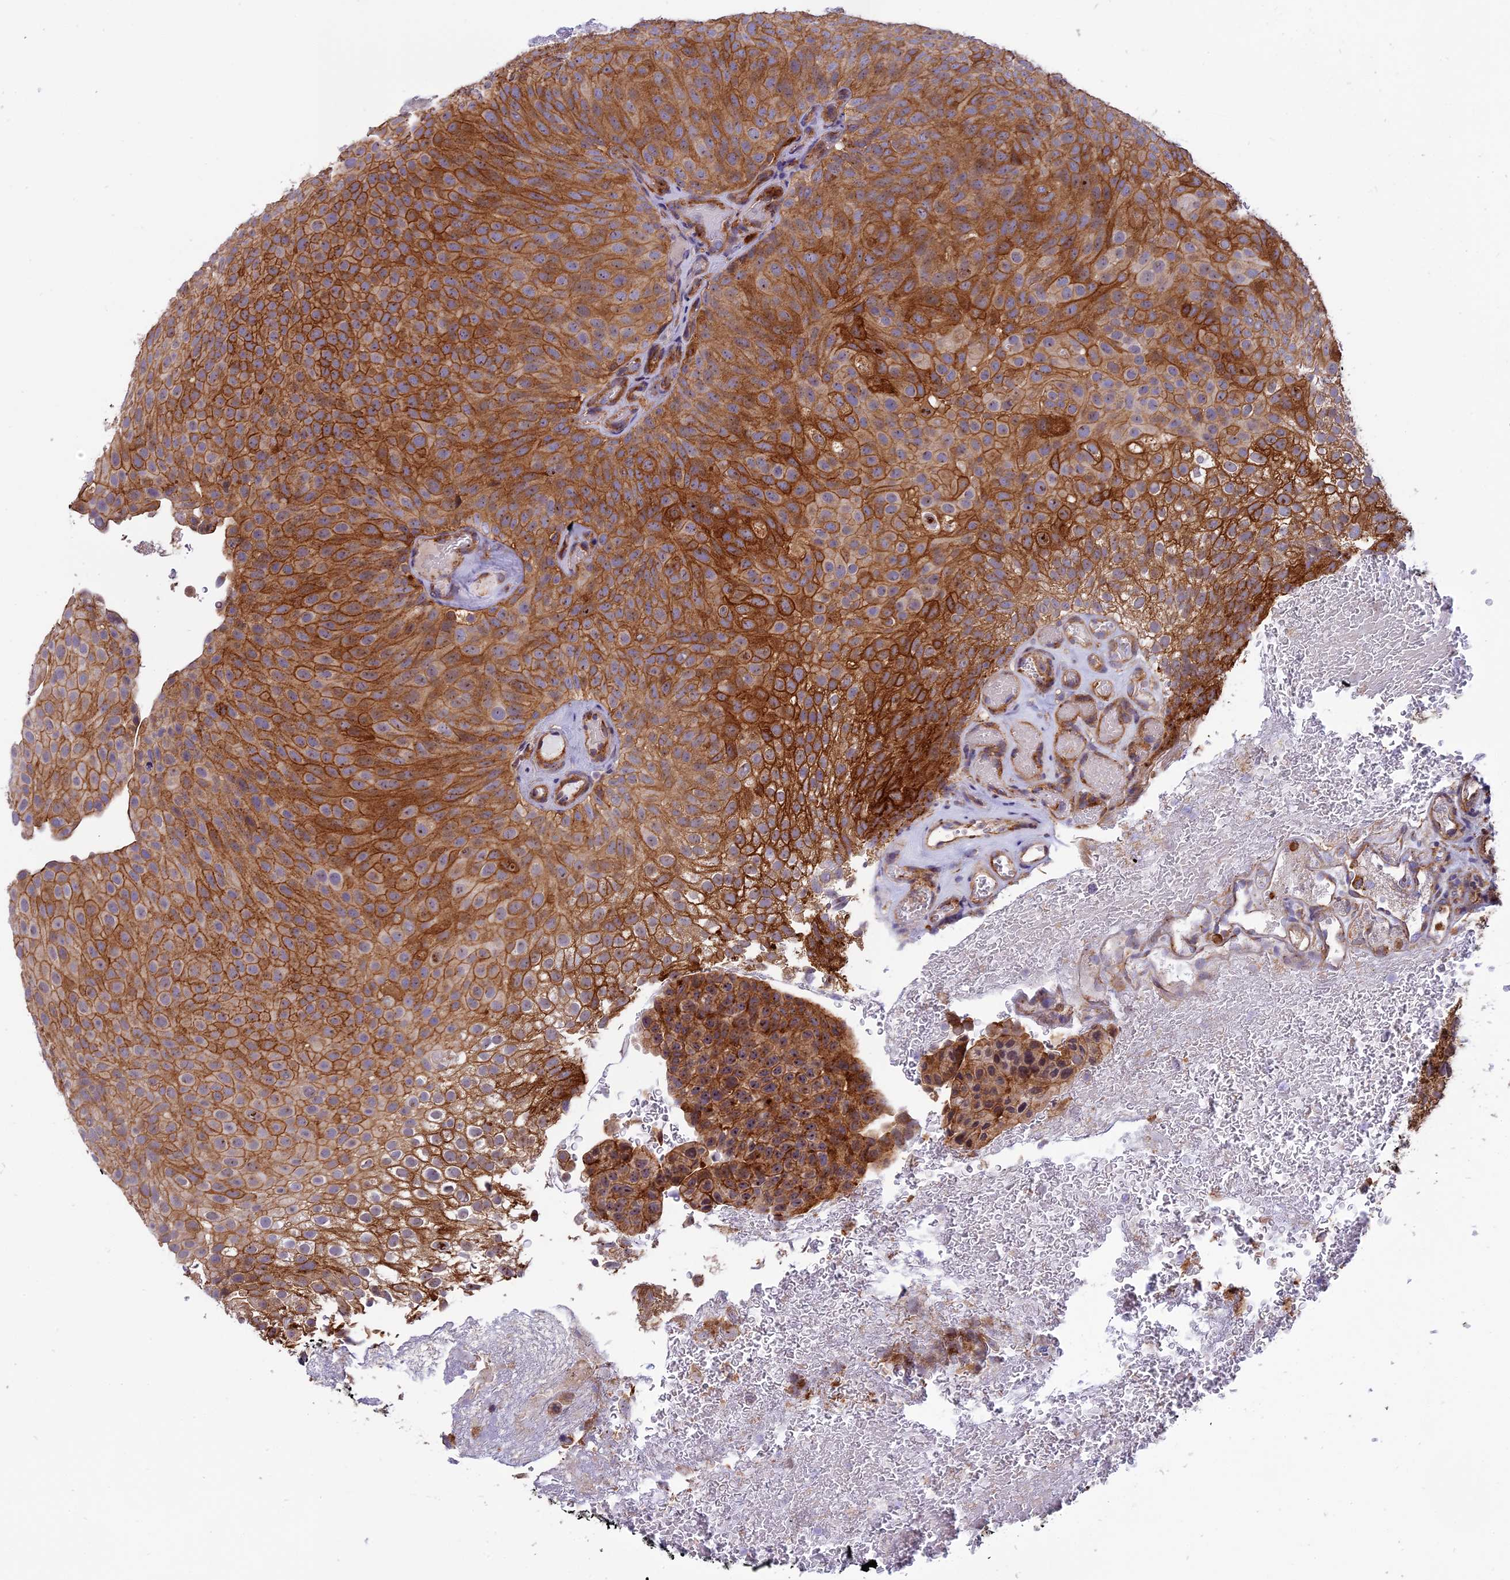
{"staining": {"intensity": "strong", "quantity": ">75%", "location": "cytoplasmic/membranous"}, "tissue": "urothelial cancer", "cell_type": "Tumor cells", "image_type": "cancer", "snomed": [{"axis": "morphology", "description": "Urothelial carcinoma, Low grade"}, {"axis": "topography", "description": "Urinary bladder"}], "caption": "Urothelial carcinoma (low-grade) stained for a protein (brown) shows strong cytoplasmic/membranous positive staining in approximately >75% of tumor cells.", "gene": "EHBP1L1", "patient": {"sex": "male", "age": 78}}